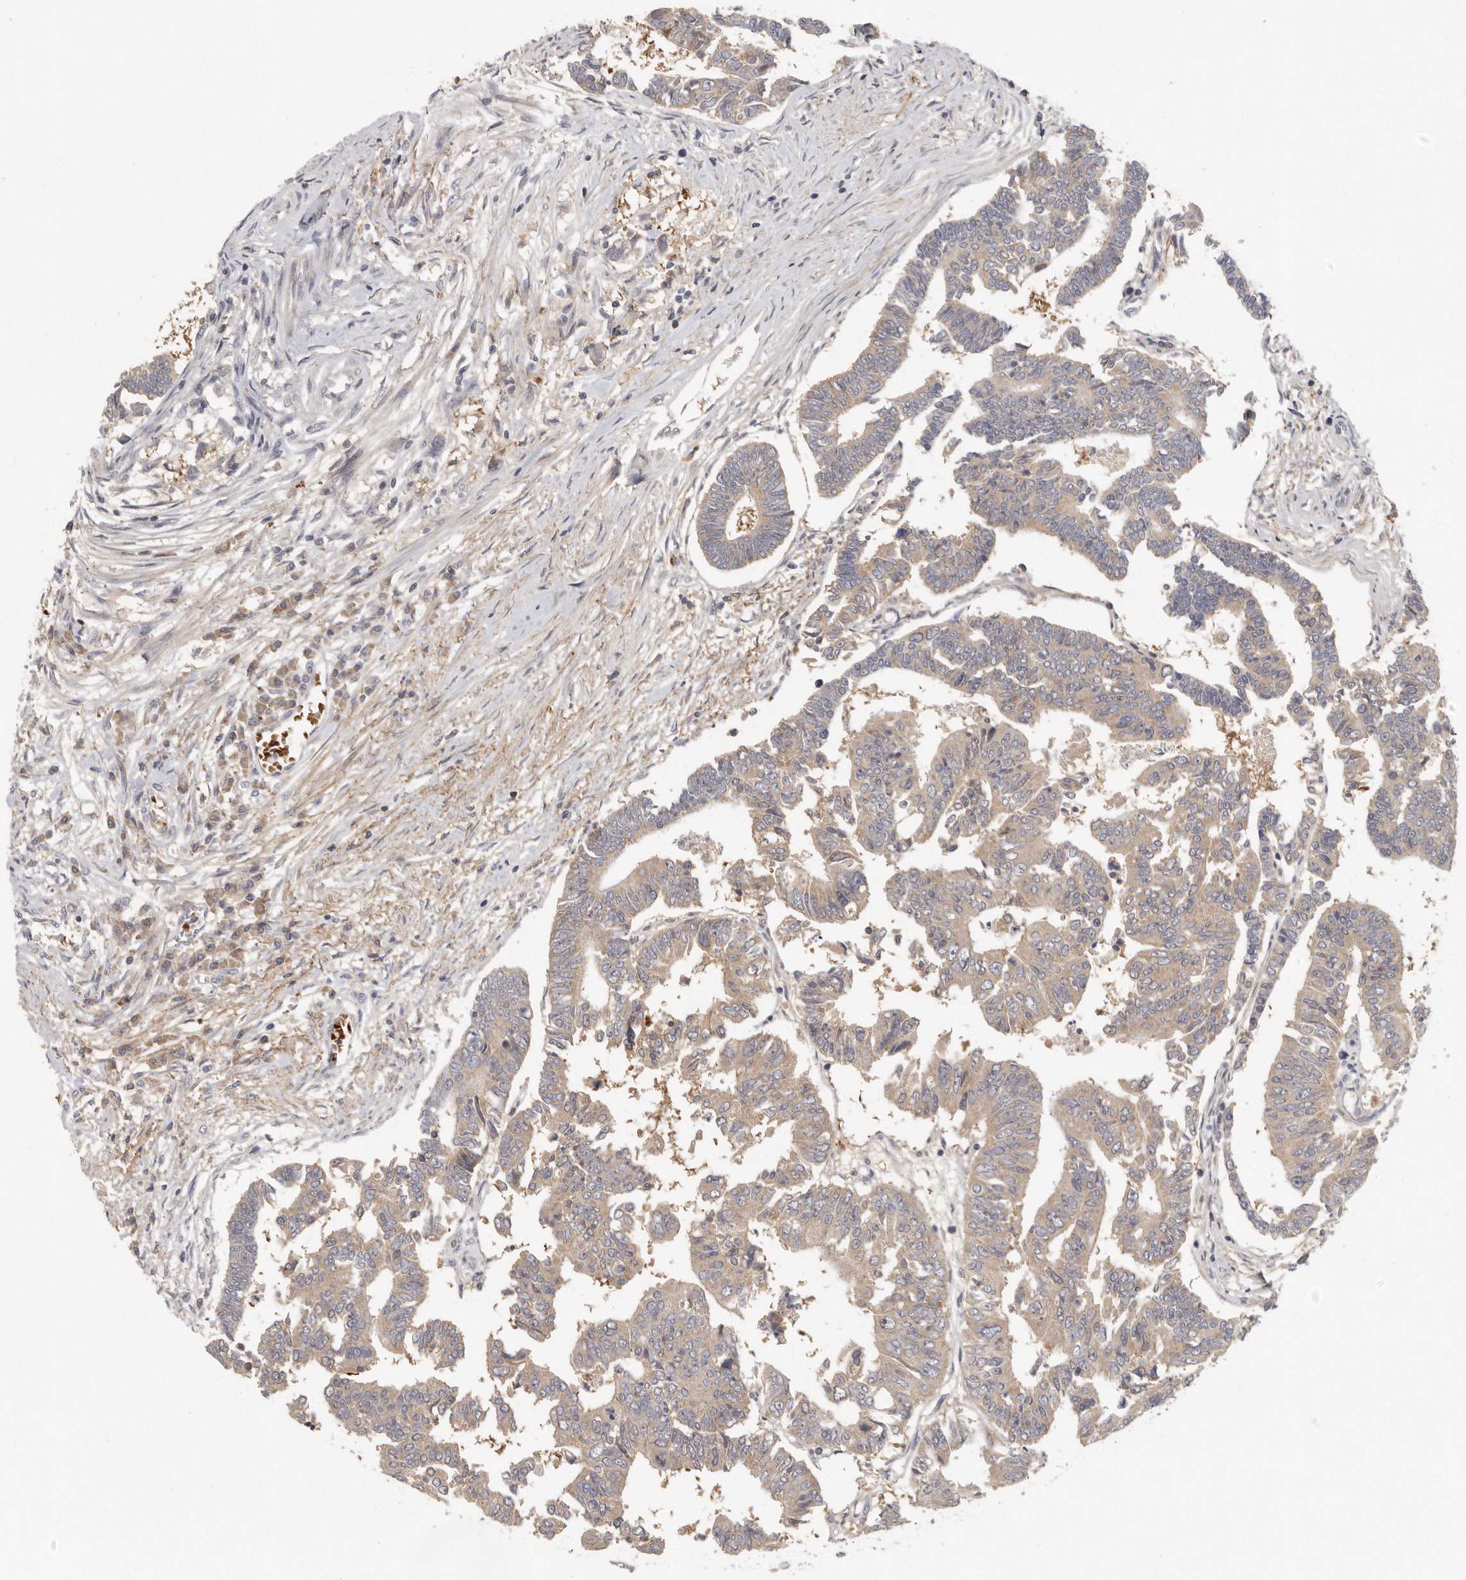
{"staining": {"intensity": "weak", "quantity": ">75%", "location": "cytoplasmic/membranous"}, "tissue": "colorectal cancer", "cell_type": "Tumor cells", "image_type": "cancer", "snomed": [{"axis": "morphology", "description": "Adenocarcinoma, NOS"}, {"axis": "topography", "description": "Rectum"}], "caption": "This is a histology image of immunohistochemistry (IHC) staining of colorectal adenocarcinoma, which shows weak positivity in the cytoplasmic/membranous of tumor cells.", "gene": "CFAP298", "patient": {"sex": "female", "age": 65}}